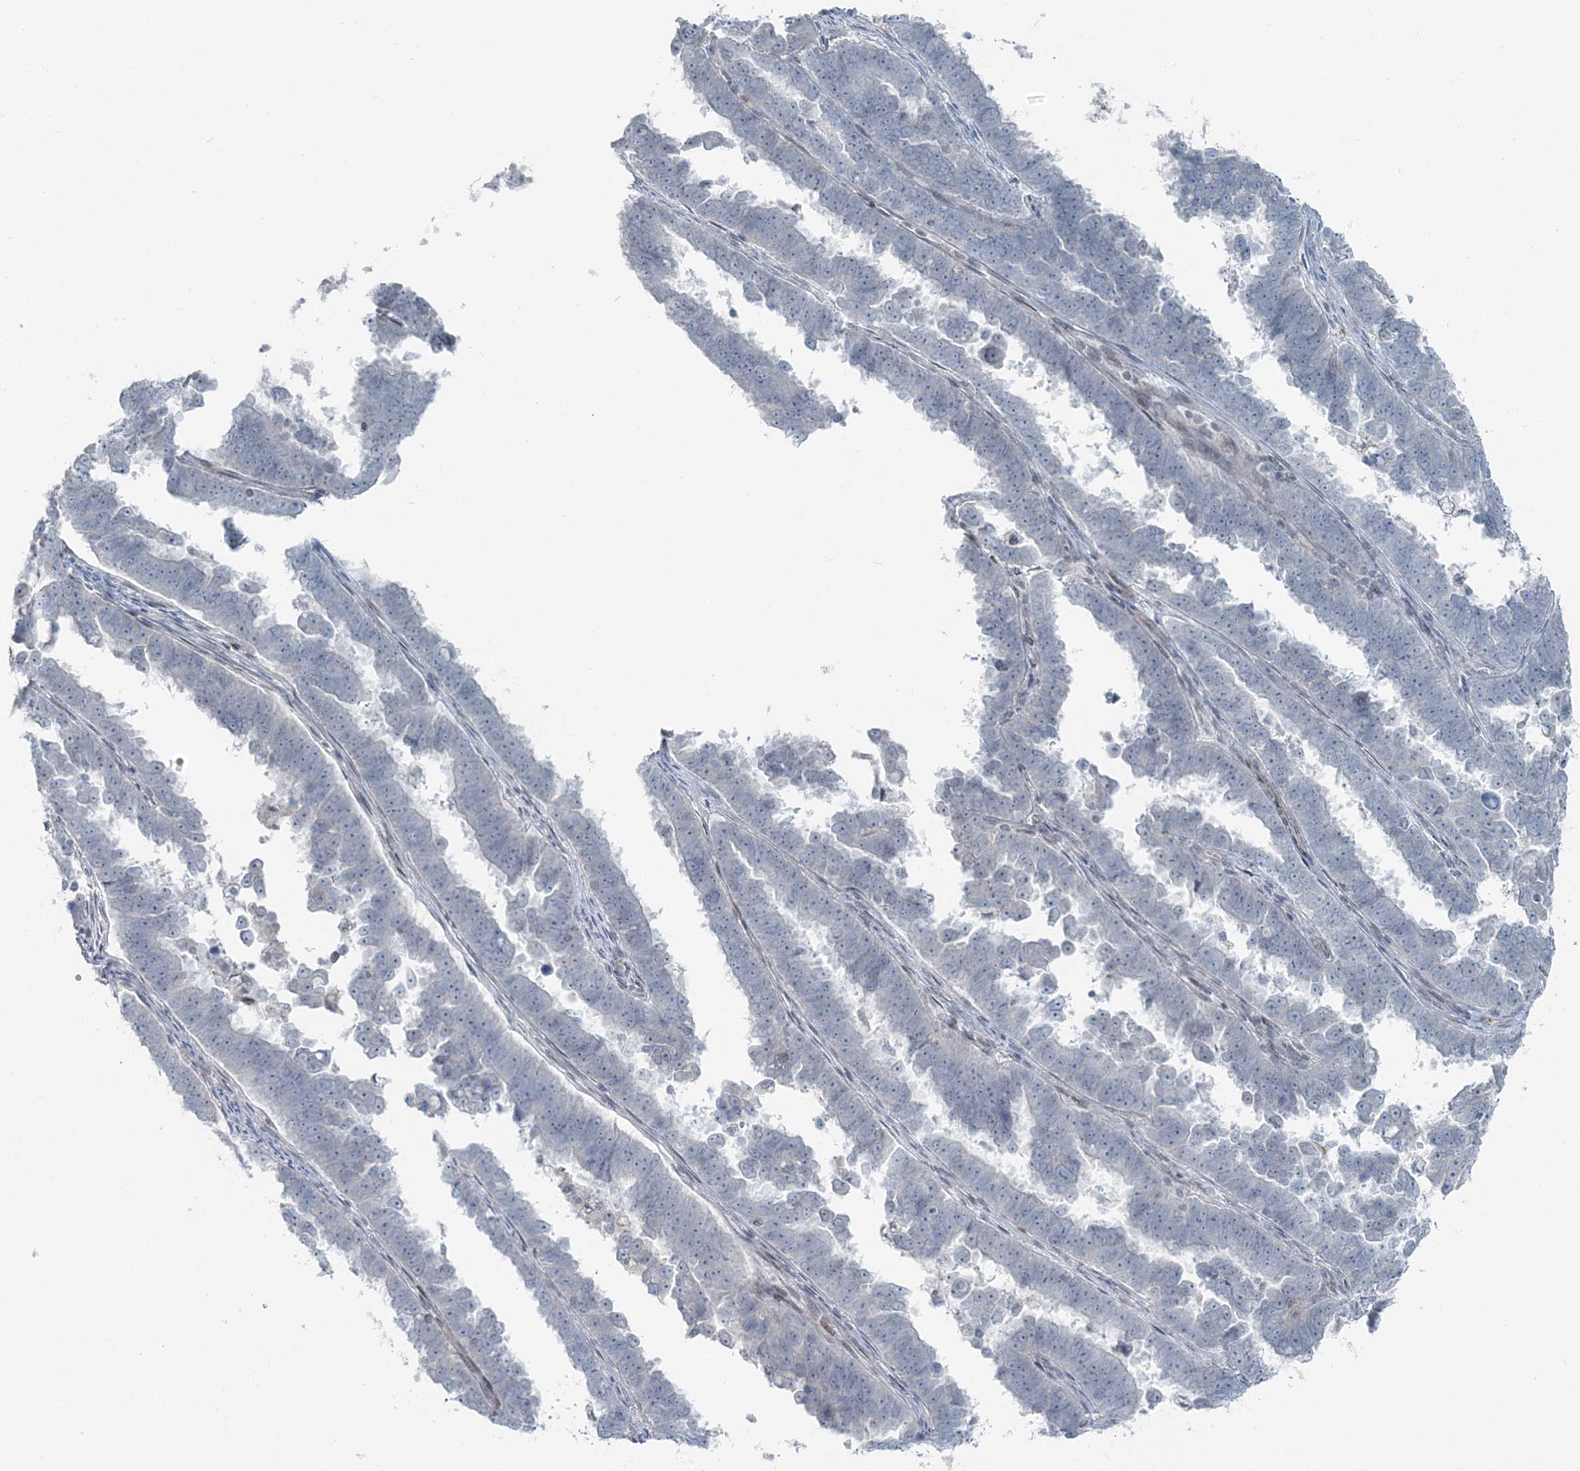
{"staining": {"intensity": "negative", "quantity": "none", "location": "none"}, "tissue": "endometrial cancer", "cell_type": "Tumor cells", "image_type": "cancer", "snomed": [{"axis": "morphology", "description": "Adenocarcinoma, NOS"}, {"axis": "topography", "description": "Endometrium"}], "caption": "This micrograph is of endometrial cancer (adenocarcinoma) stained with immunohistochemistry to label a protein in brown with the nuclei are counter-stained blue. There is no staining in tumor cells.", "gene": "FBXL17", "patient": {"sex": "female", "age": 75}}